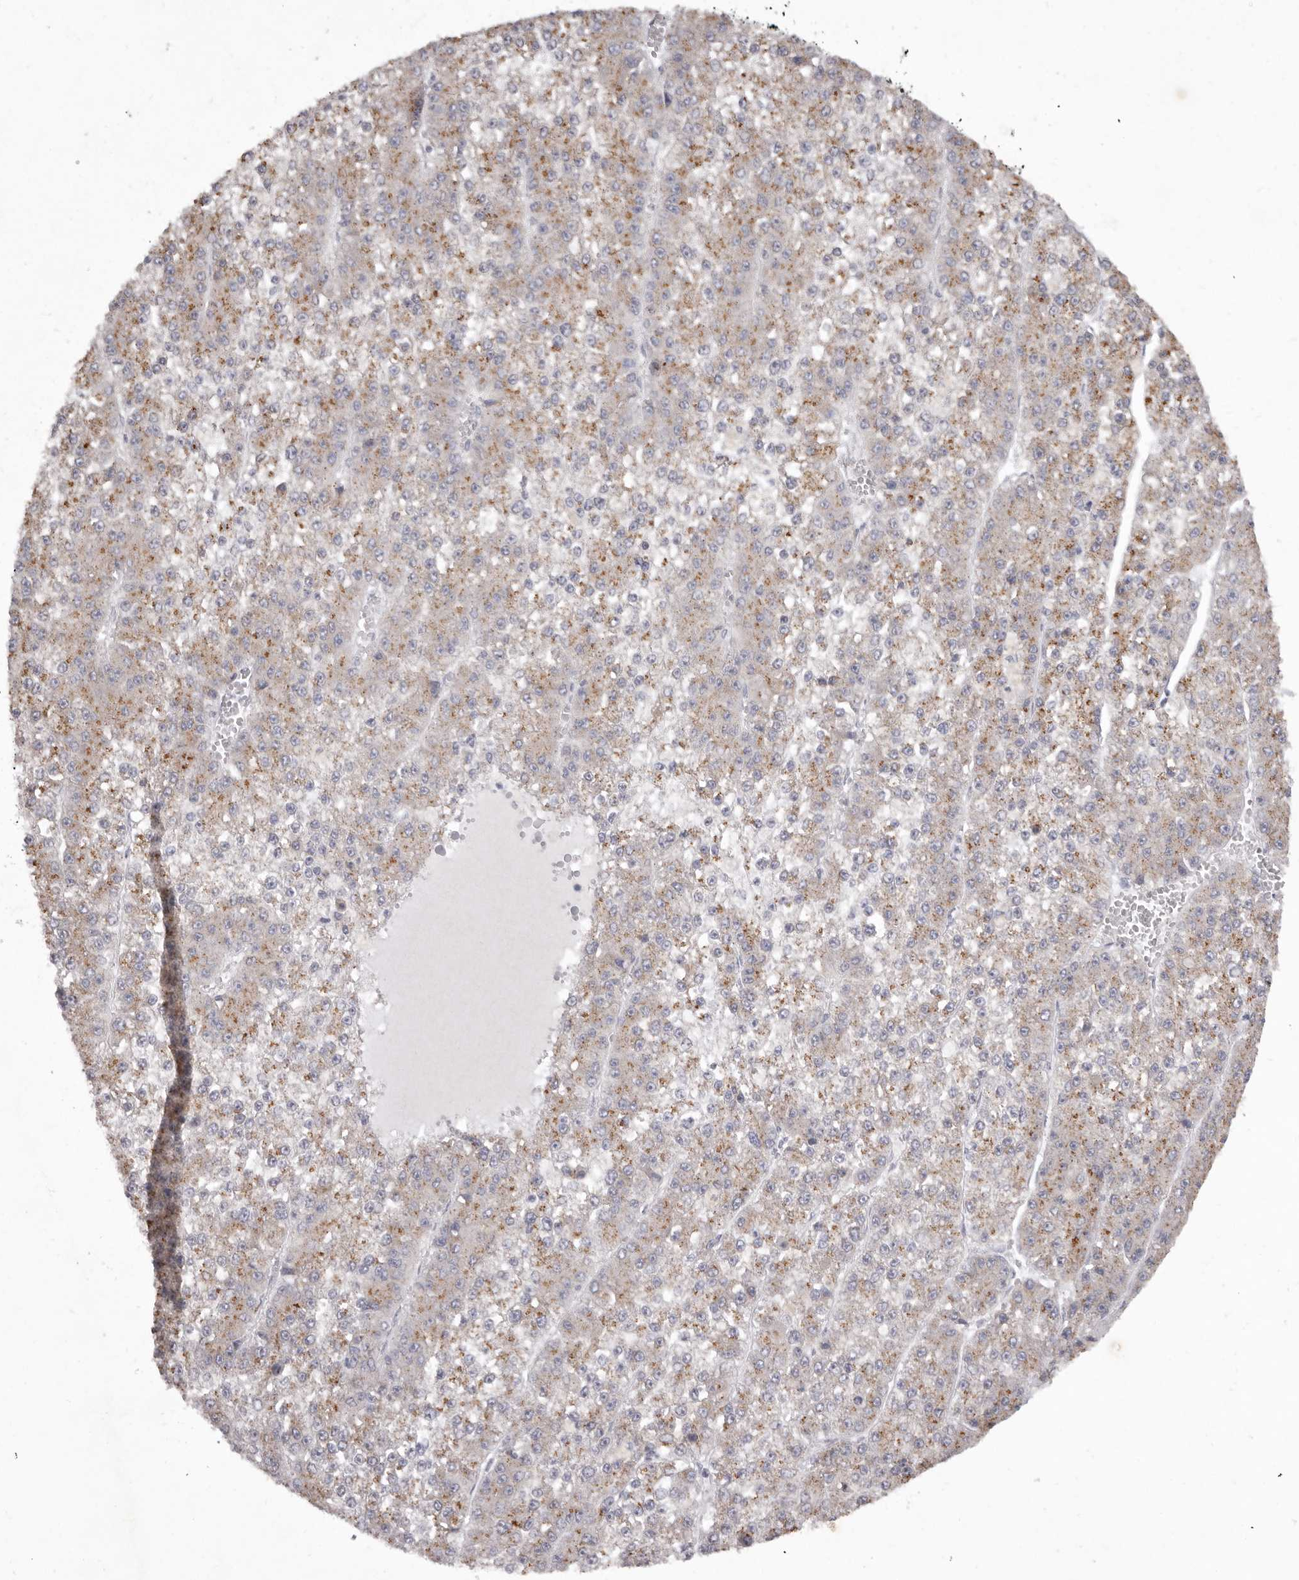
{"staining": {"intensity": "moderate", "quantity": ">75%", "location": "cytoplasmic/membranous"}, "tissue": "liver cancer", "cell_type": "Tumor cells", "image_type": "cancer", "snomed": [{"axis": "morphology", "description": "Carcinoma, Hepatocellular, NOS"}, {"axis": "topography", "description": "Liver"}], "caption": "Liver cancer (hepatocellular carcinoma) stained with a protein marker demonstrates moderate staining in tumor cells.", "gene": "P2RX6", "patient": {"sex": "female", "age": 73}}